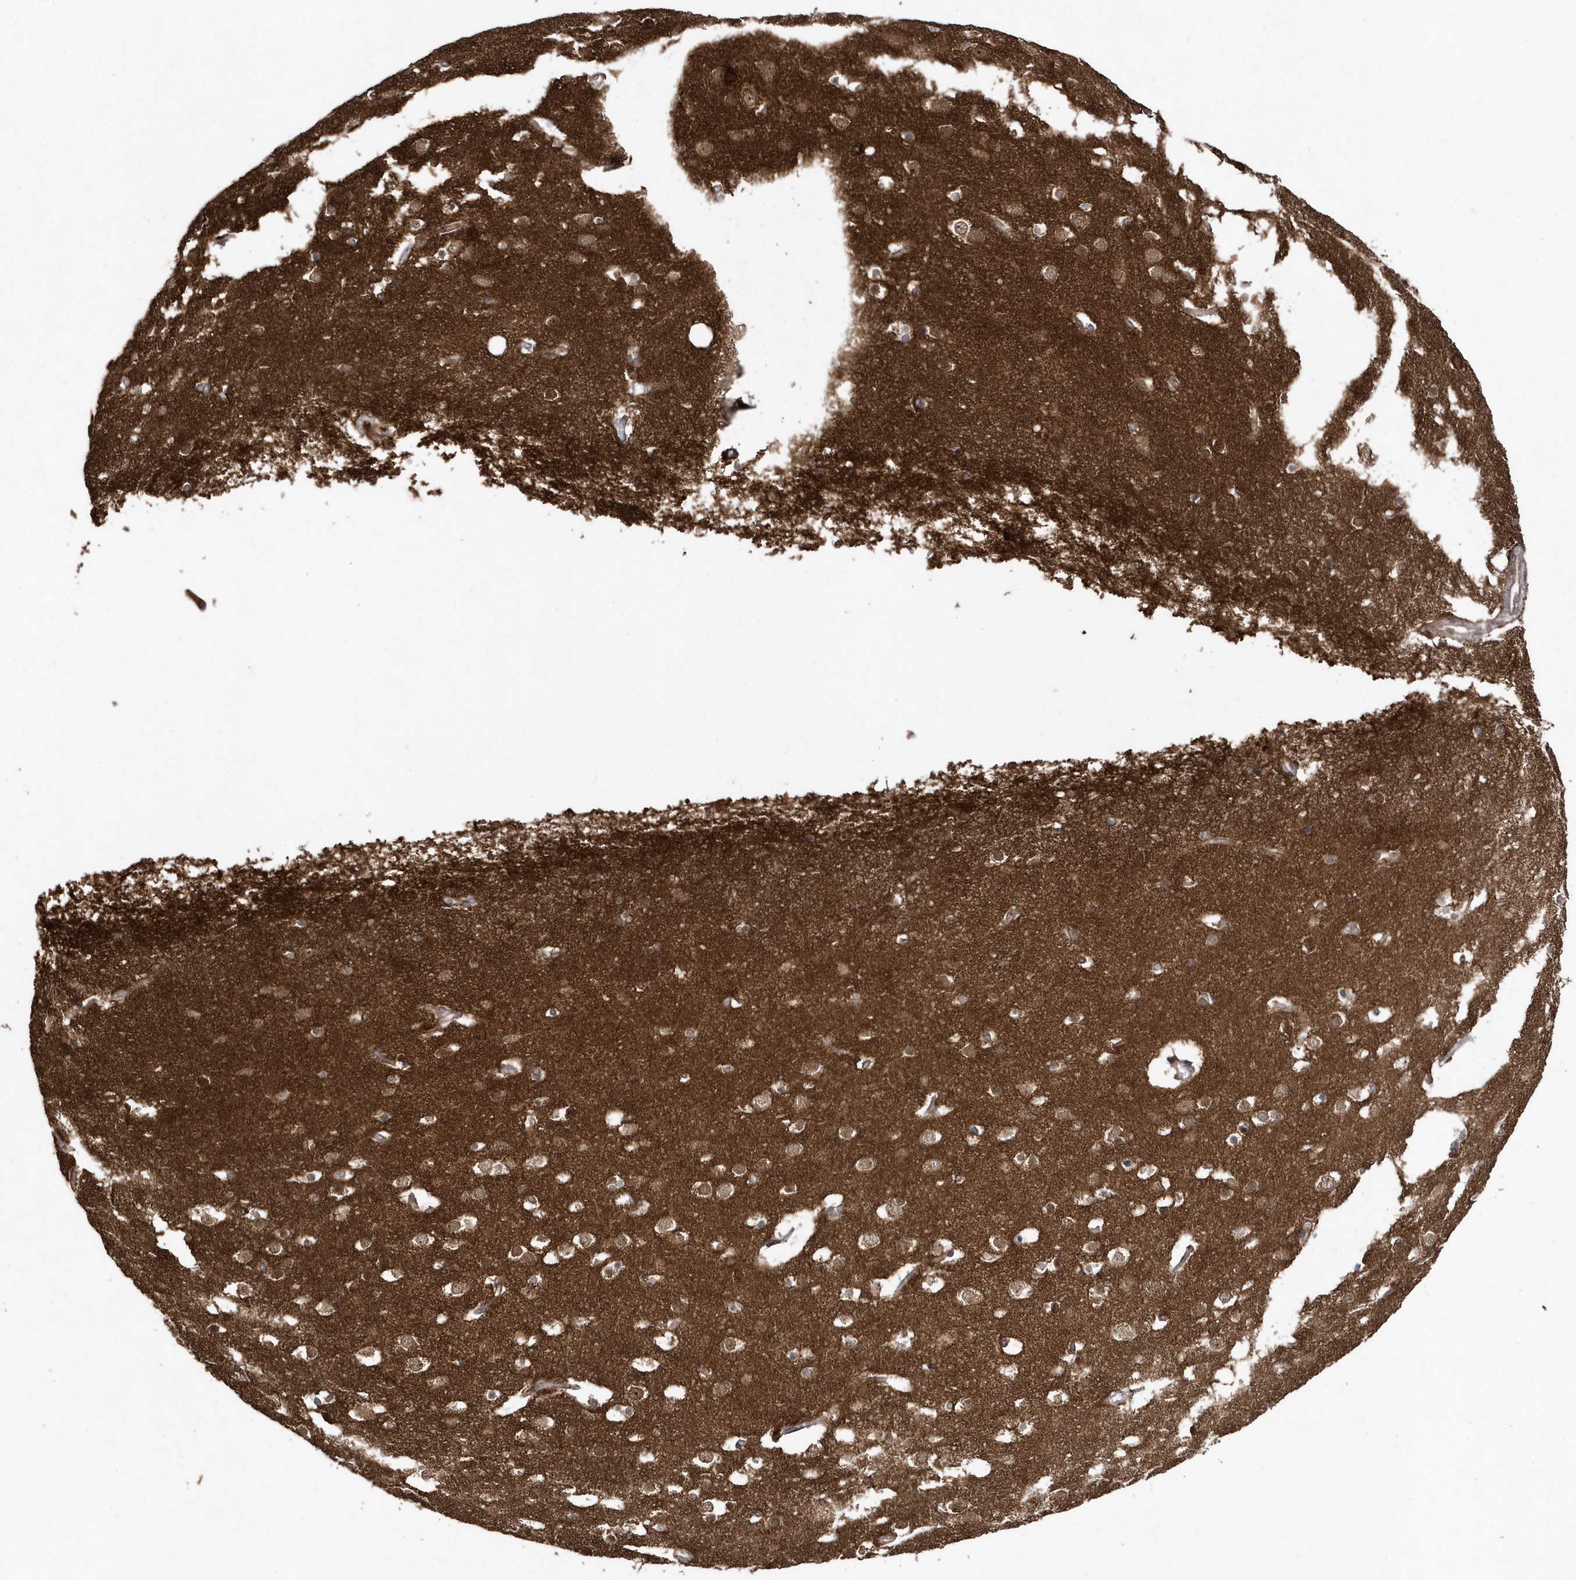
{"staining": {"intensity": "weak", "quantity": ">75%", "location": "cytoplasmic/membranous"}, "tissue": "cerebral cortex", "cell_type": "Endothelial cells", "image_type": "normal", "snomed": [{"axis": "morphology", "description": "Normal tissue, NOS"}, {"axis": "topography", "description": "Cerebral cortex"}], "caption": "Cerebral cortex stained for a protein (brown) reveals weak cytoplasmic/membranous positive positivity in approximately >75% of endothelial cells.", "gene": "DALRD3", "patient": {"sex": "male", "age": 54}}